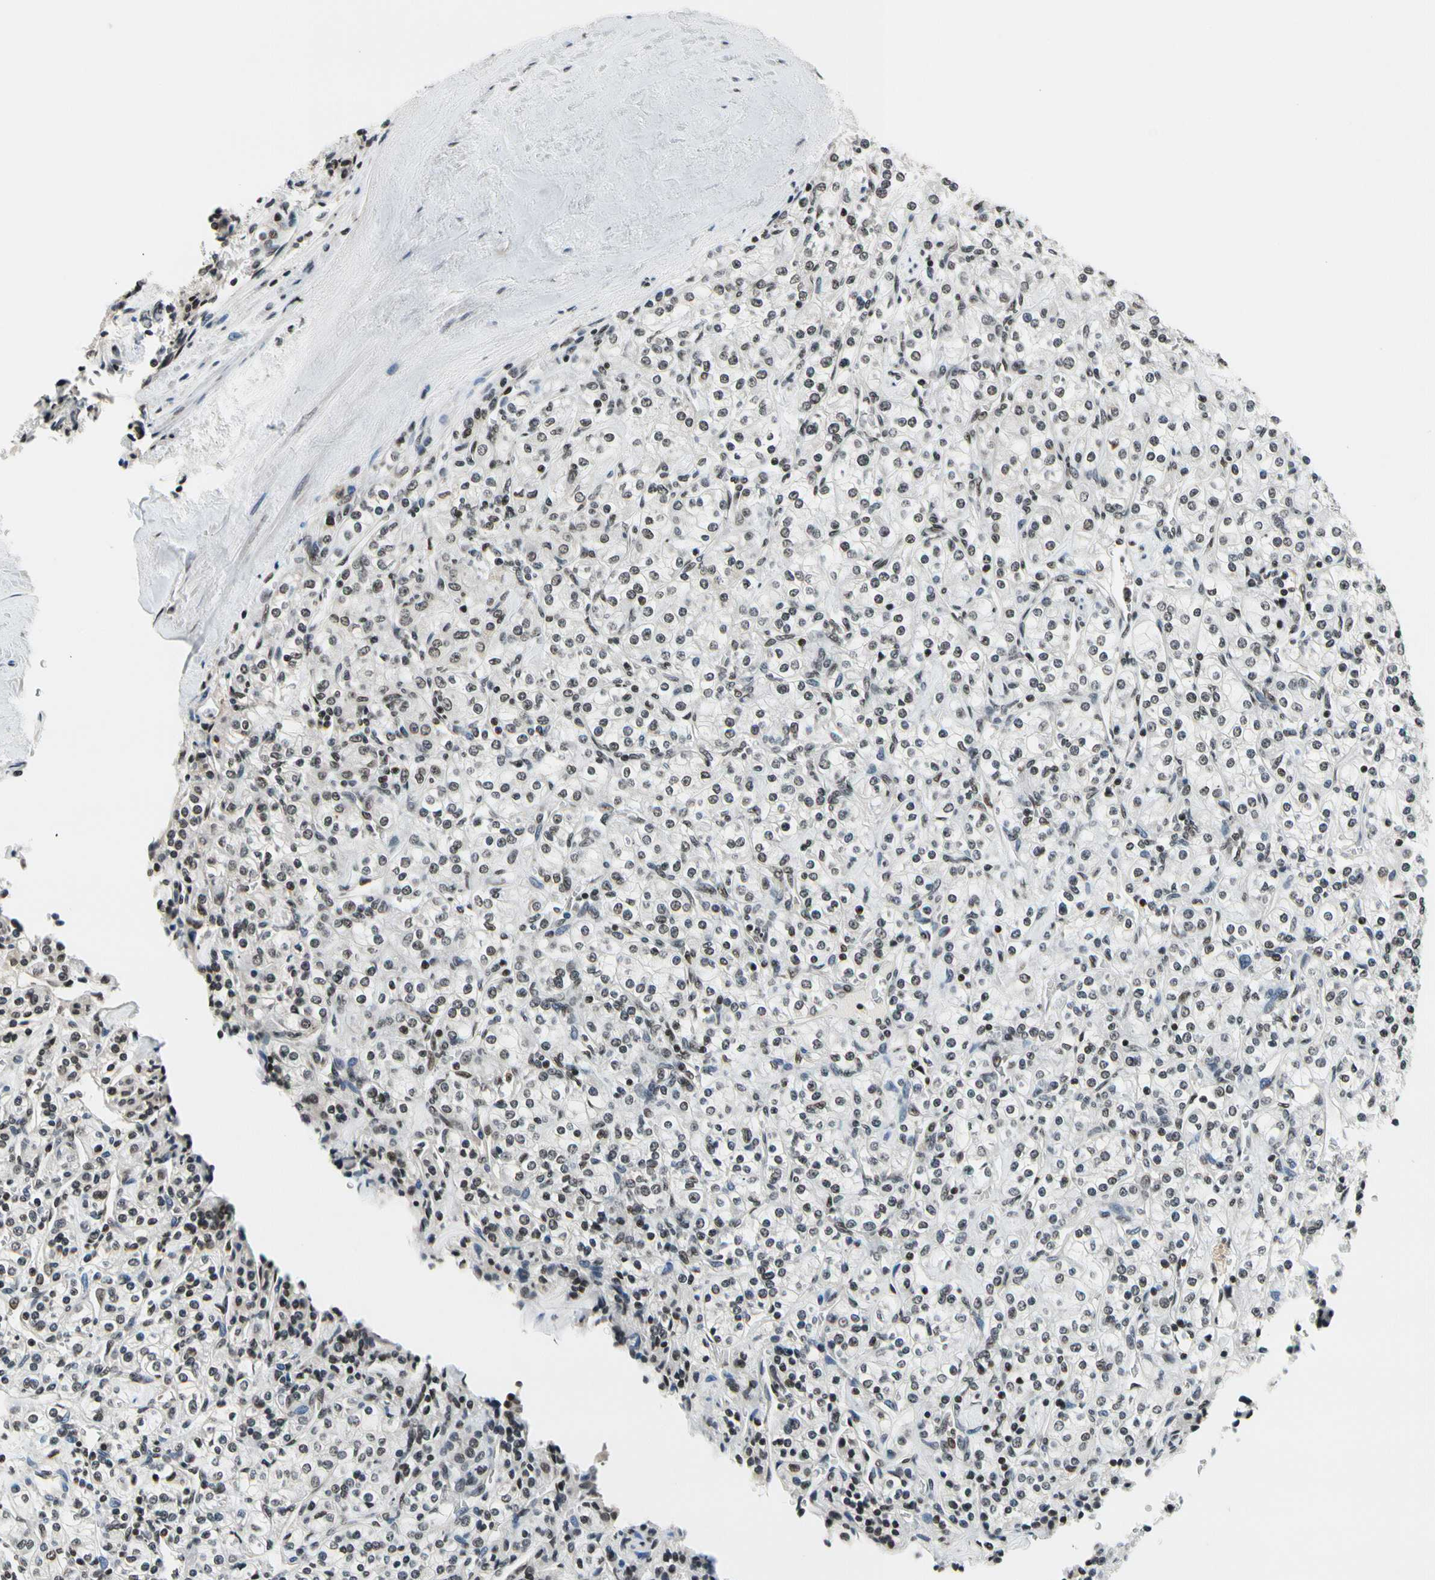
{"staining": {"intensity": "weak", "quantity": ">75%", "location": "nuclear"}, "tissue": "renal cancer", "cell_type": "Tumor cells", "image_type": "cancer", "snomed": [{"axis": "morphology", "description": "Adenocarcinoma, NOS"}, {"axis": "topography", "description": "Kidney"}], "caption": "Renal cancer (adenocarcinoma) was stained to show a protein in brown. There is low levels of weak nuclear positivity in about >75% of tumor cells.", "gene": "RECQL", "patient": {"sex": "male", "age": 77}}